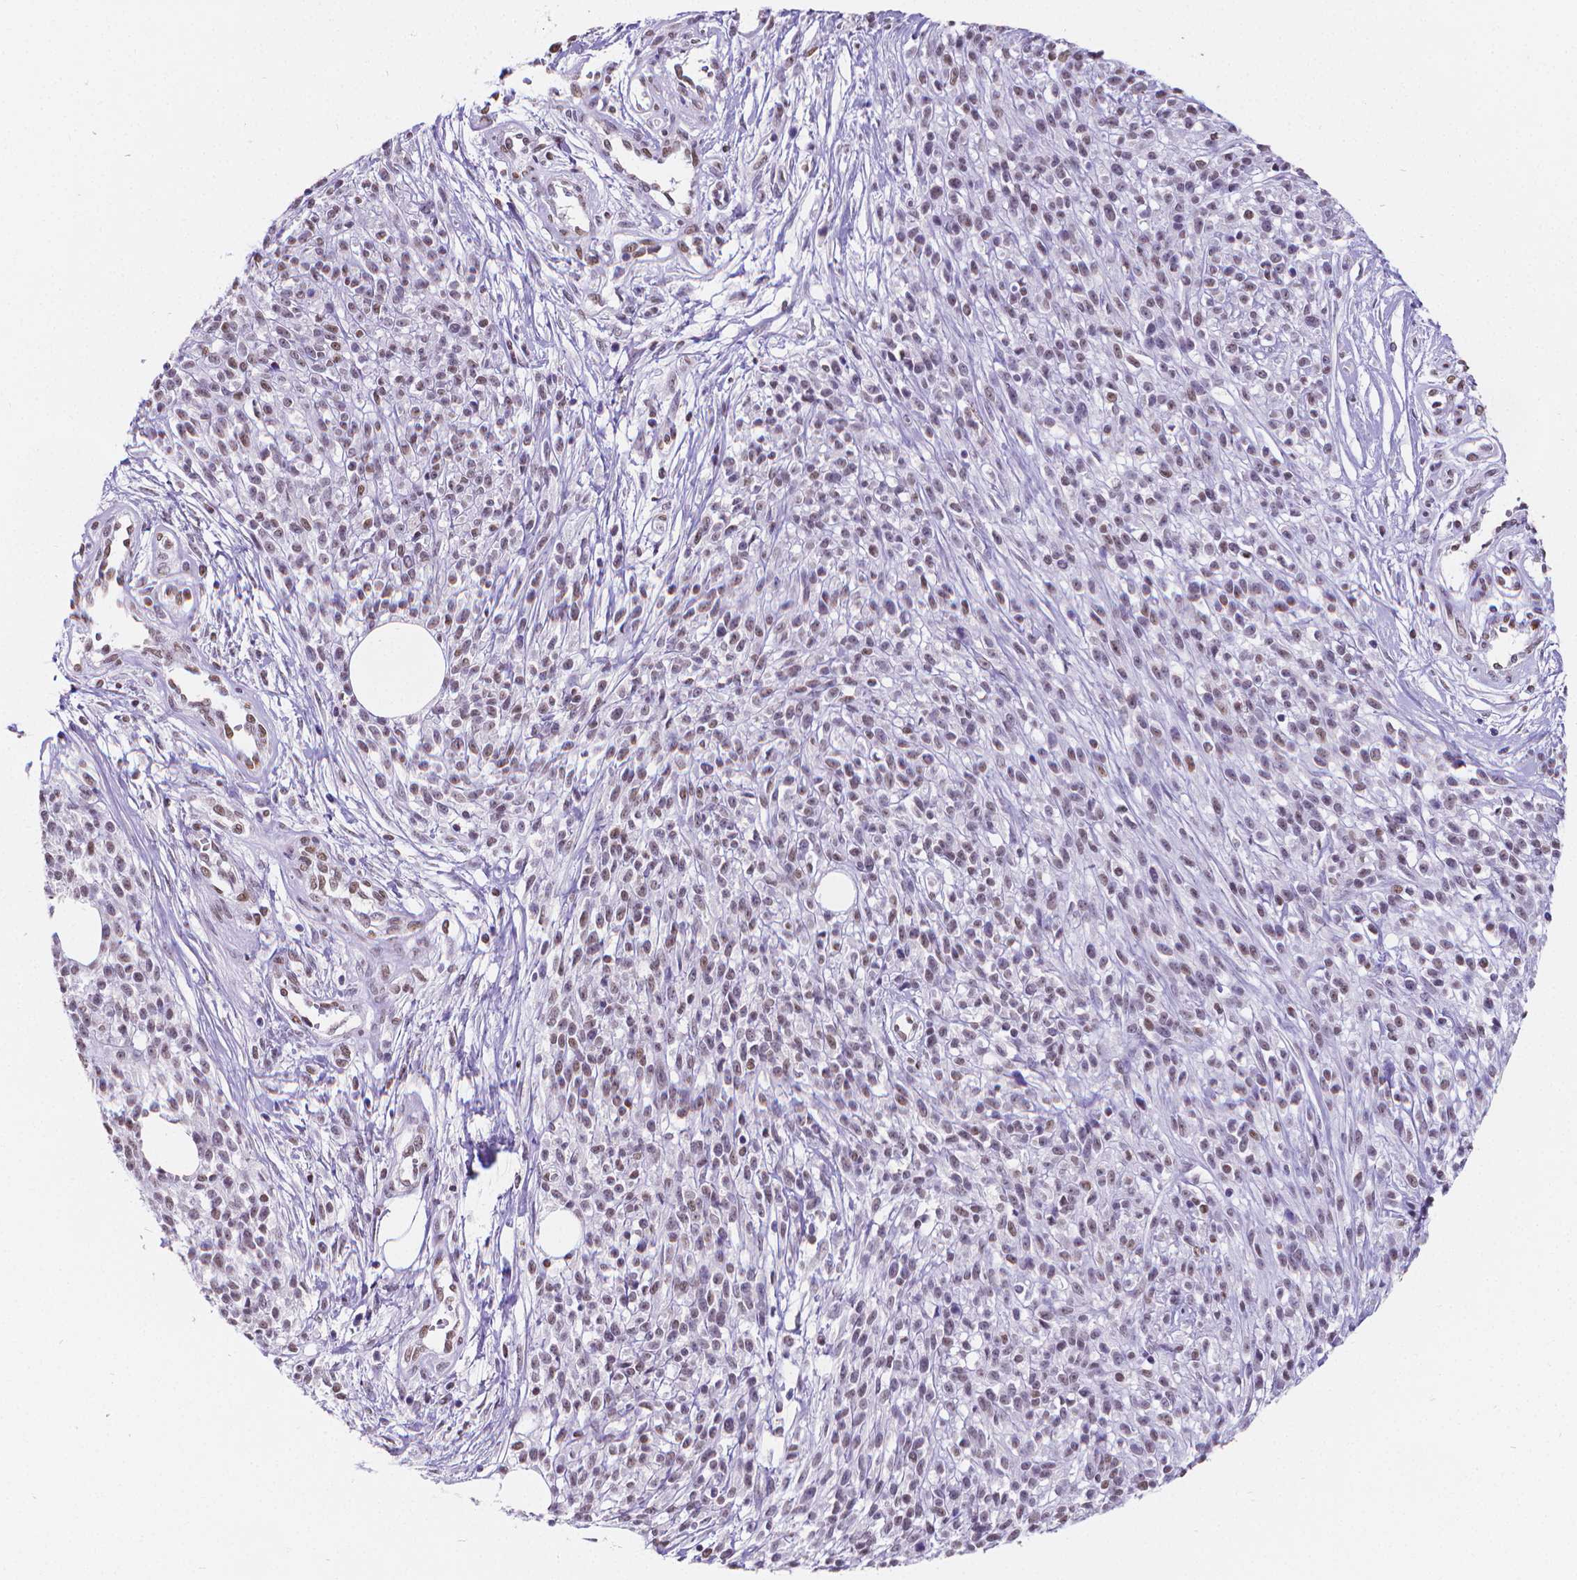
{"staining": {"intensity": "weak", "quantity": "<25%", "location": "nuclear"}, "tissue": "melanoma", "cell_type": "Tumor cells", "image_type": "cancer", "snomed": [{"axis": "morphology", "description": "Malignant melanoma, NOS"}, {"axis": "topography", "description": "Skin"}, {"axis": "topography", "description": "Skin of trunk"}], "caption": "Tumor cells show no significant positivity in melanoma.", "gene": "MEF2C", "patient": {"sex": "male", "age": 74}}